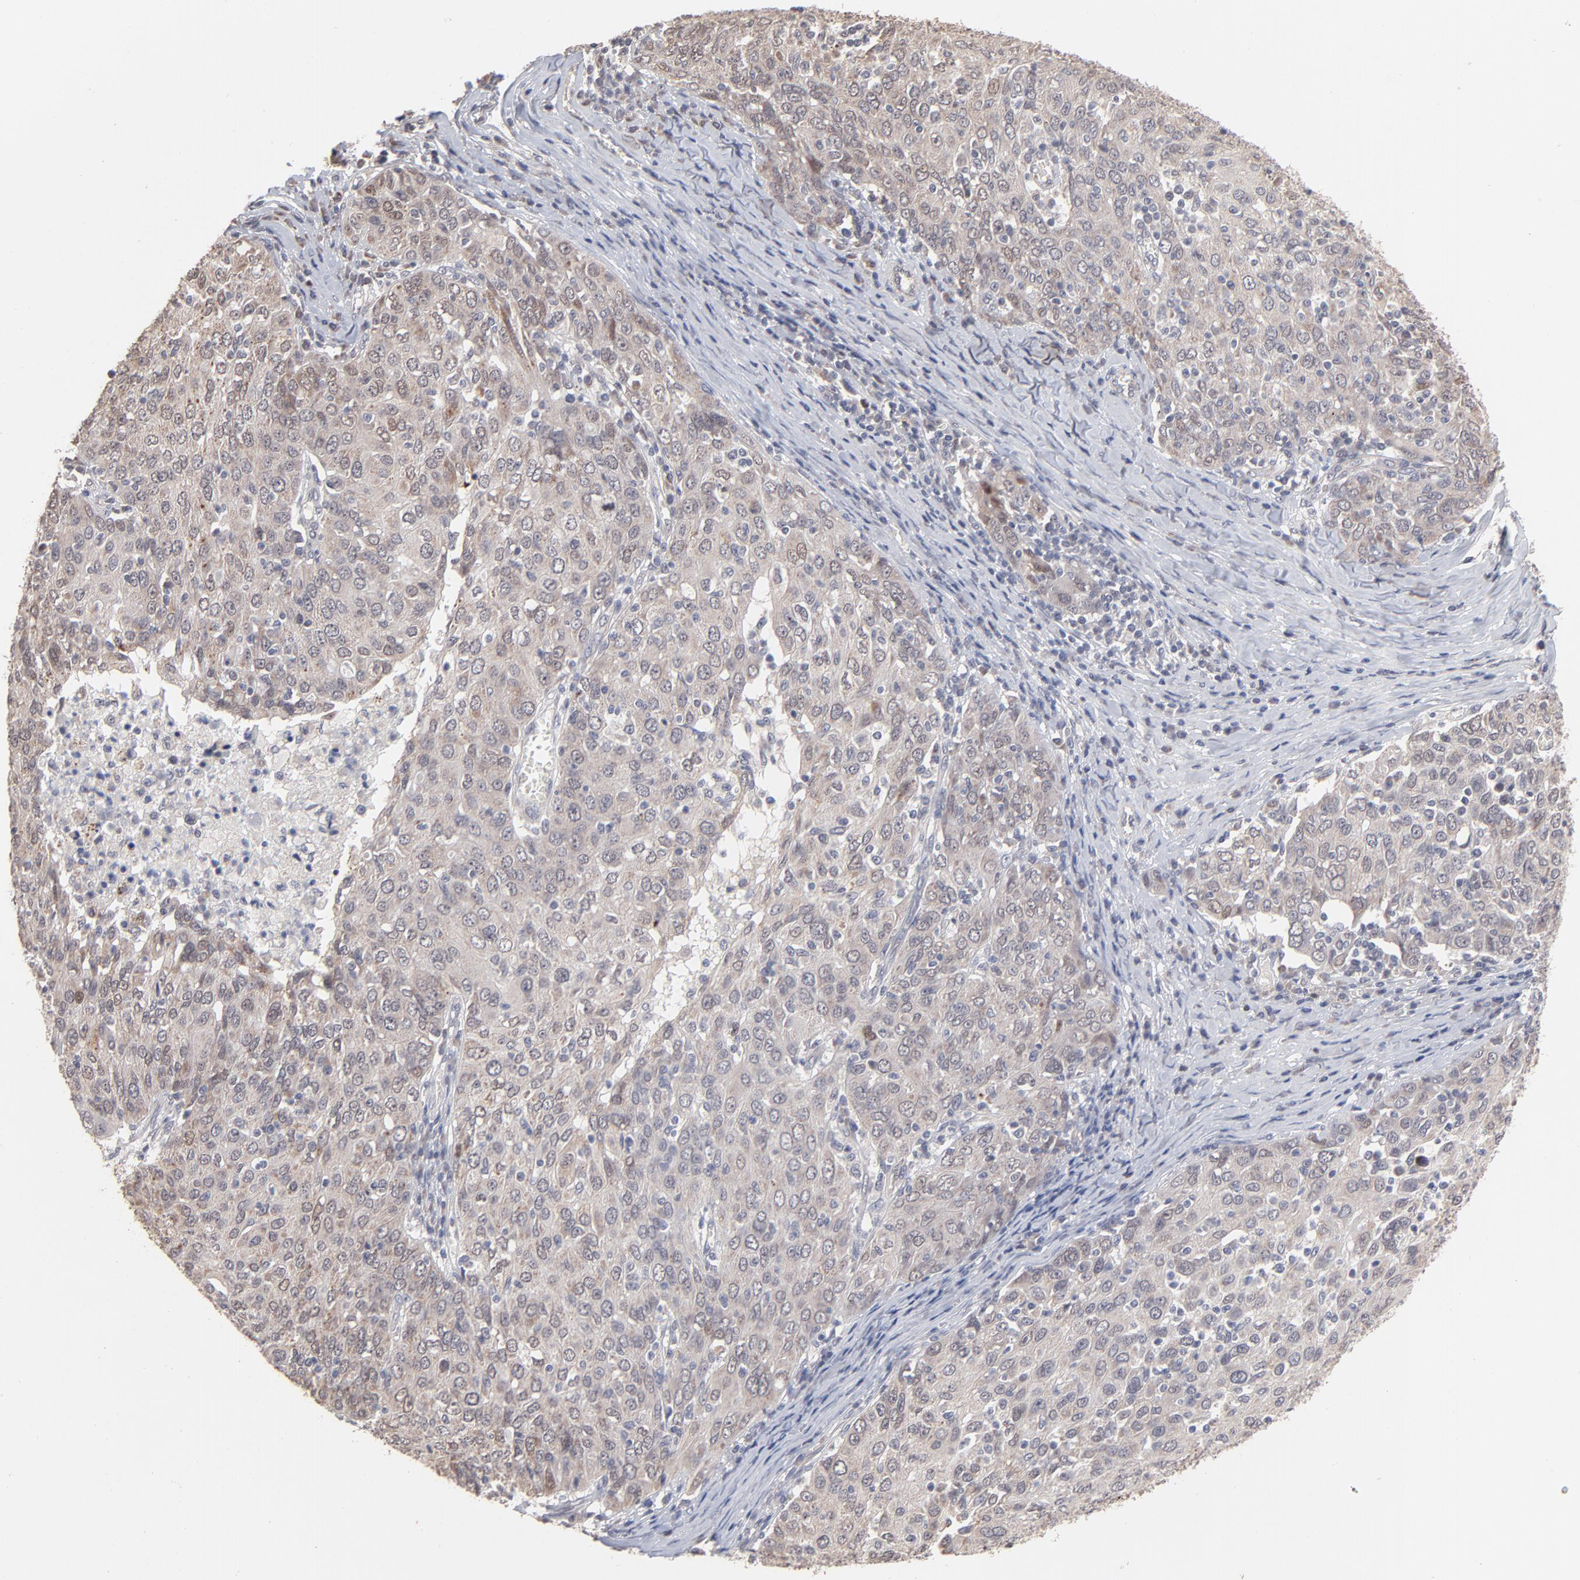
{"staining": {"intensity": "weak", "quantity": "25%-75%", "location": "cytoplasmic/membranous"}, "tissue": "ovarian cancer", "cell_type": "Tumor cells", "image_type": "cancer", "snomed": [{"axis": "morphology", "description": "Carcinoma, endometroid"}, {"axis": "topography", "description": "Ovary"}], "caption": "IHC of ovarian cancer shows low levels of weak cytoplasmic/membranous positivity in about 25%-75% of tumor cells. (DAB (3,3'-diaminobenzidine) IHC with brightfield microscopy, high magnification).", "gene": "MSL2", "patient": {"sex": "female", "age": 50}}